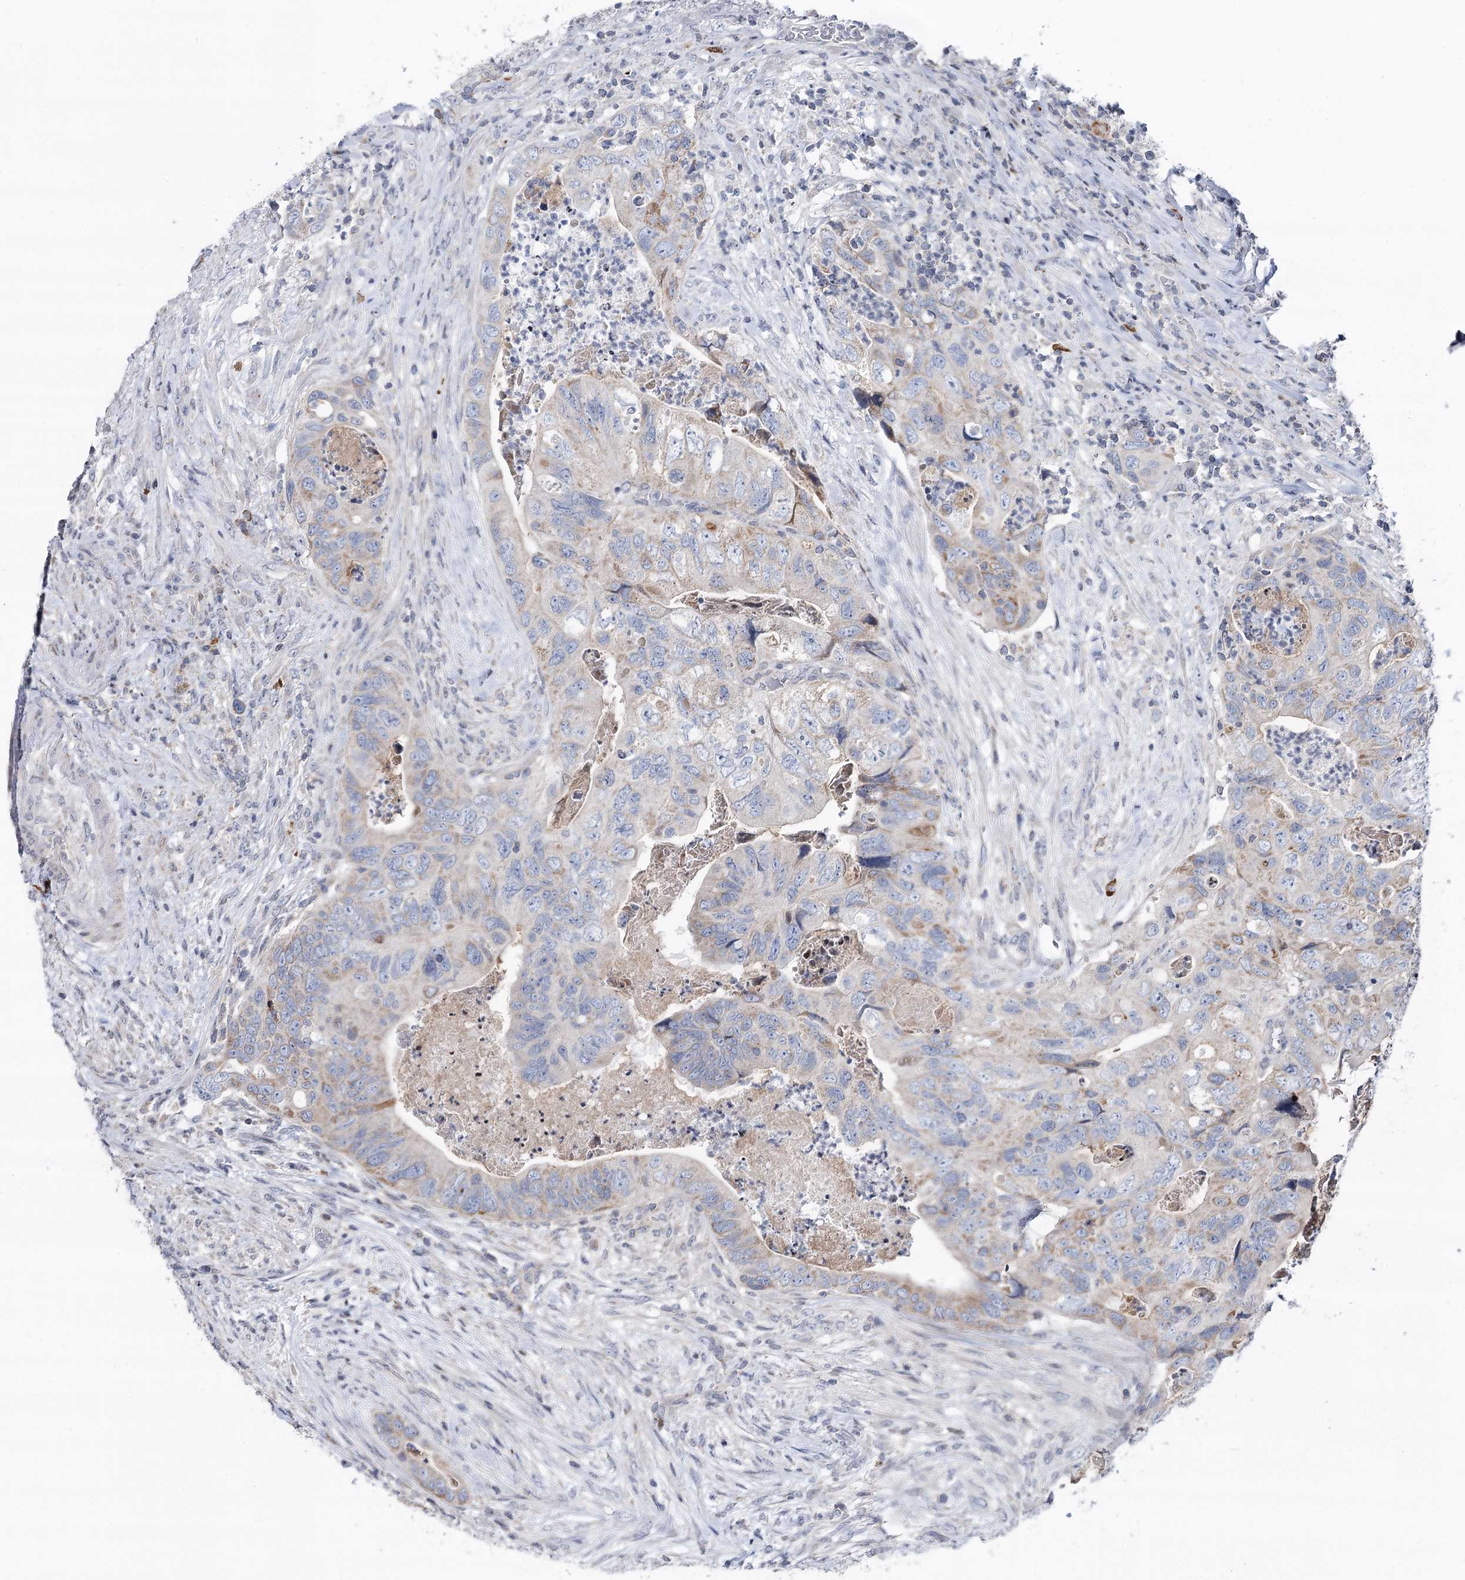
{"staining": {"intensity": "moderate", "quantity": "<25%", "location": "cytoplasmic/membranous"}, "tissue": "colorectal cancer", "cell_type": "Tumor cells", "image_type": "cancer", "snomed": [{"axis": "morphology", "description": "Adenocarcinoma, NOS"}, {"axis": "topography", "description": "Rectum"}], "caption": "Colorectal adenocarcinoma stained for a protein (brown) reveals moderate cytoplasmic/membranous positive expression in approximately <25% of tumor cells.", "gene": "PTGR1", "patient": {"sex": "male", "age": 63}}